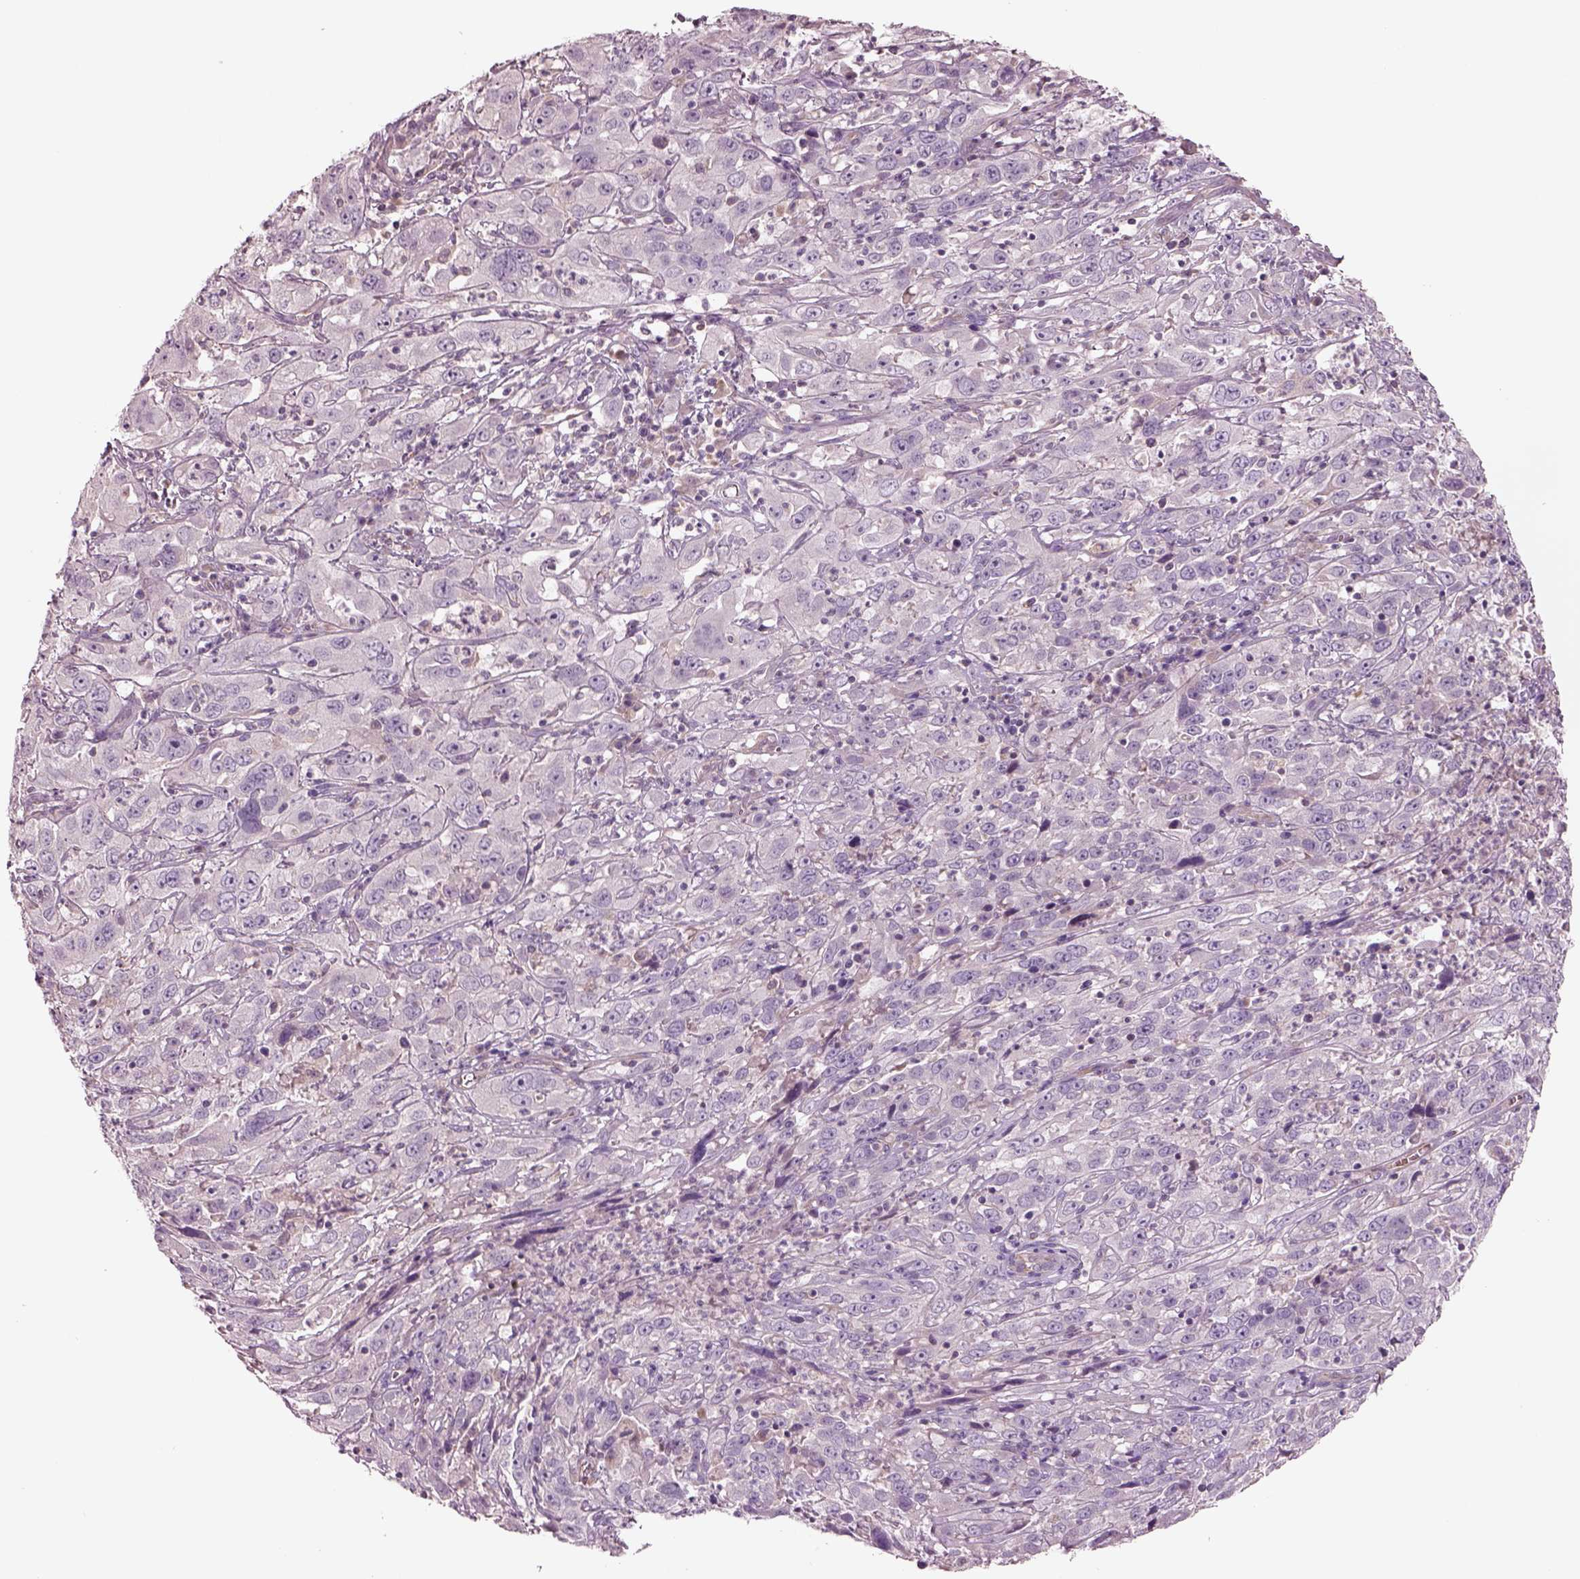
{"staining": {"intensity": "negative", "quantity": "none", "location": "none"}, "tissue": "cervical cancer", "cell_type": "Tumor cells", "image_type": "cancer", "snomed": [{"axis": "morphology", "description": "Squamous cell carcinoma, NOS"}, {"axis": "topography", "description": "Cervix"}], "caption": "There is no significant positivity in tumor cells of squamous cell carcinoma (cervical). (DAB immunohistochemistry (IHC) with hematoxylin counter stain).", "gene": "DUOXA2", "patient": {"sex": "female", "age": 32}}